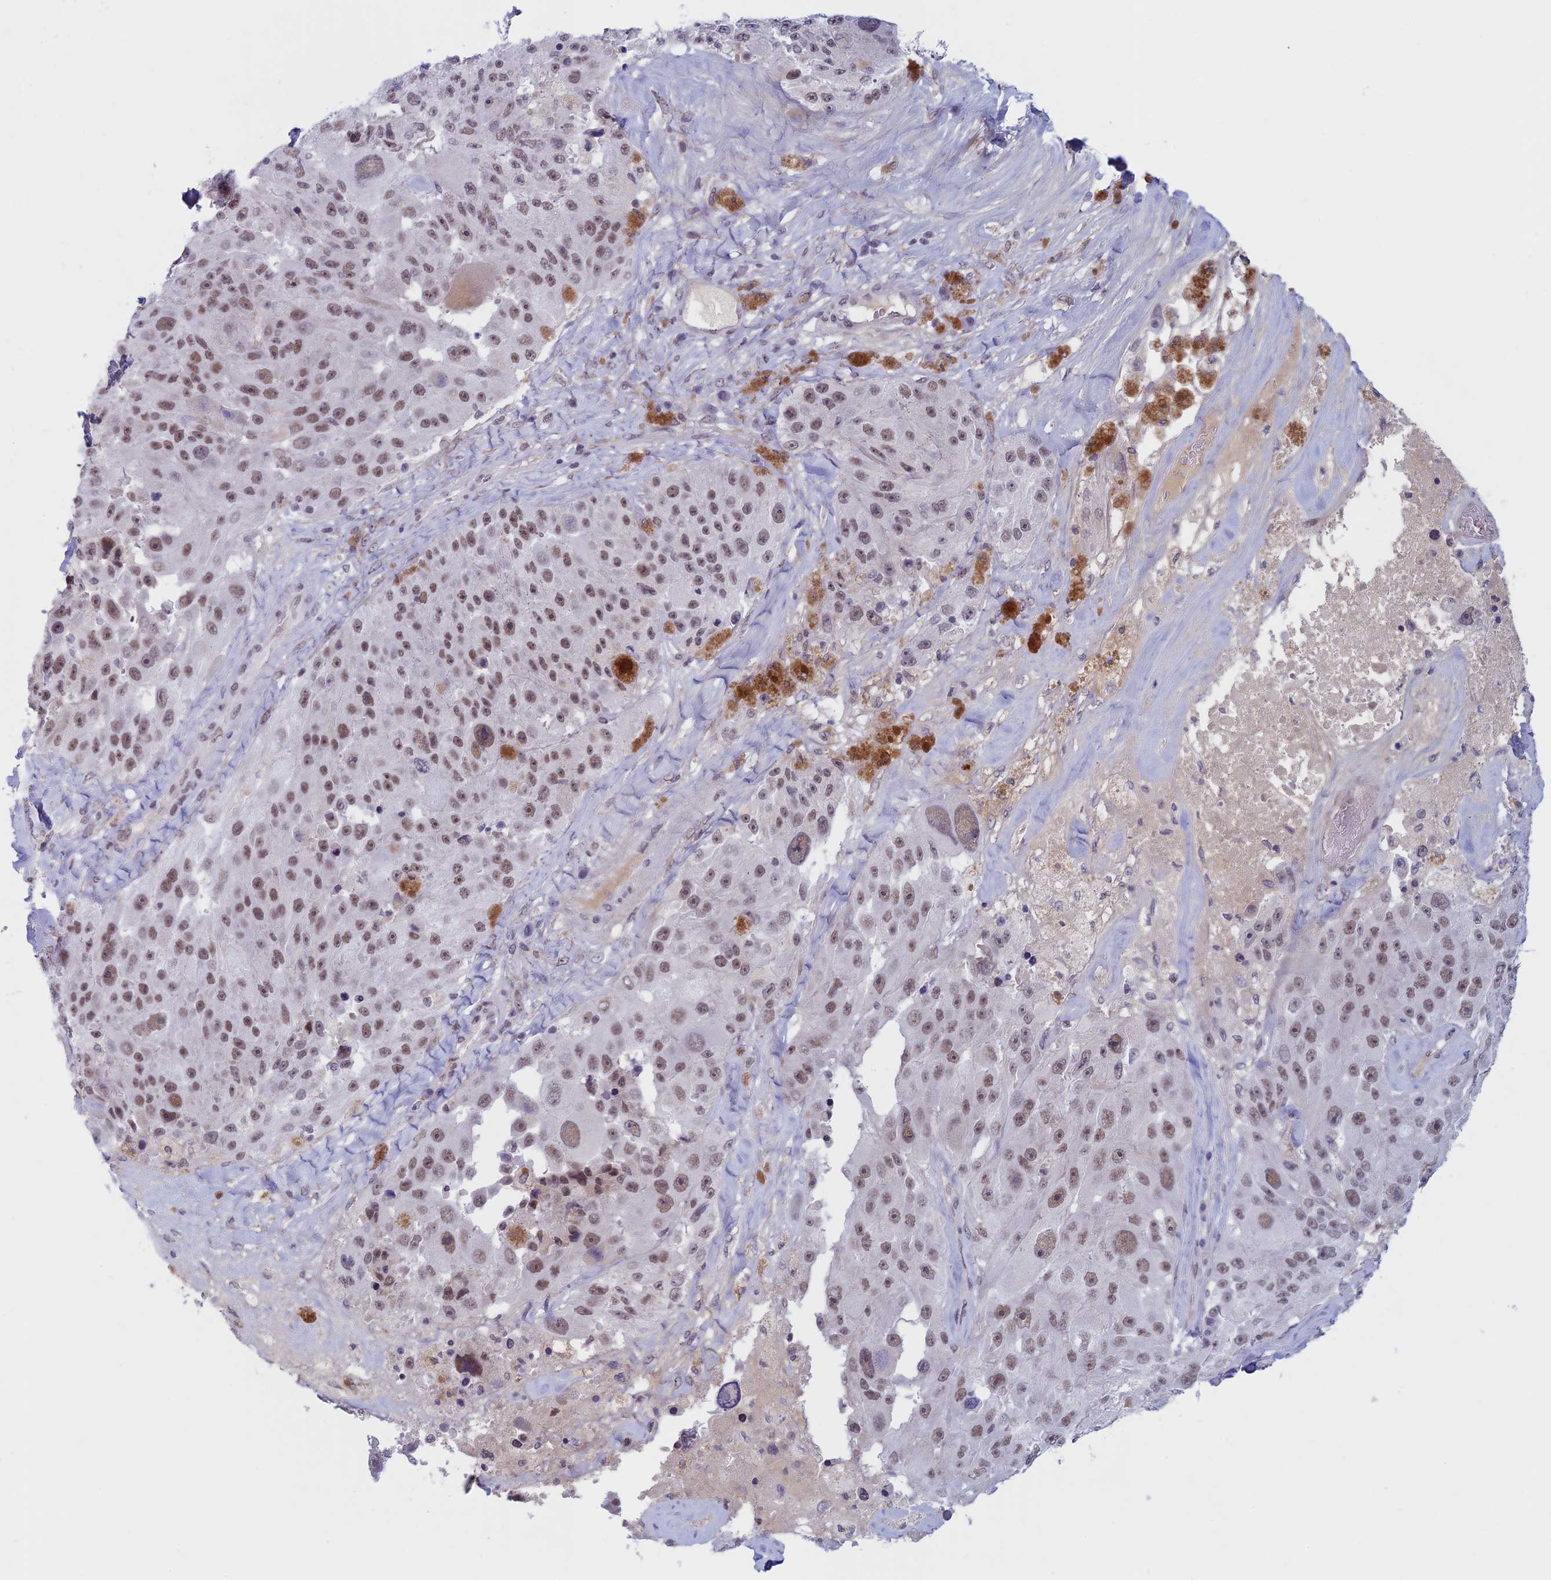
{"staining": {"intensity": "moderate", "quantity": ">75%", "location": "nuclear"}, "tissue": "melanoma", "cell_type": "Tumor cells", "image_type": "cancer", "snomed": [{"axis": "morphology", "description": "Malignant melanoma, Metastatic site"}, {"axis": "topography", "description": "Lymph node"}], "caption": "A photomicrograph of human malignant melanoma (metastatic site) stained for a protein displays moderate nuclear brown staining in tumor cells.", "gene": "ASH2L", "patient": {"sex": "male", "age": 62}}